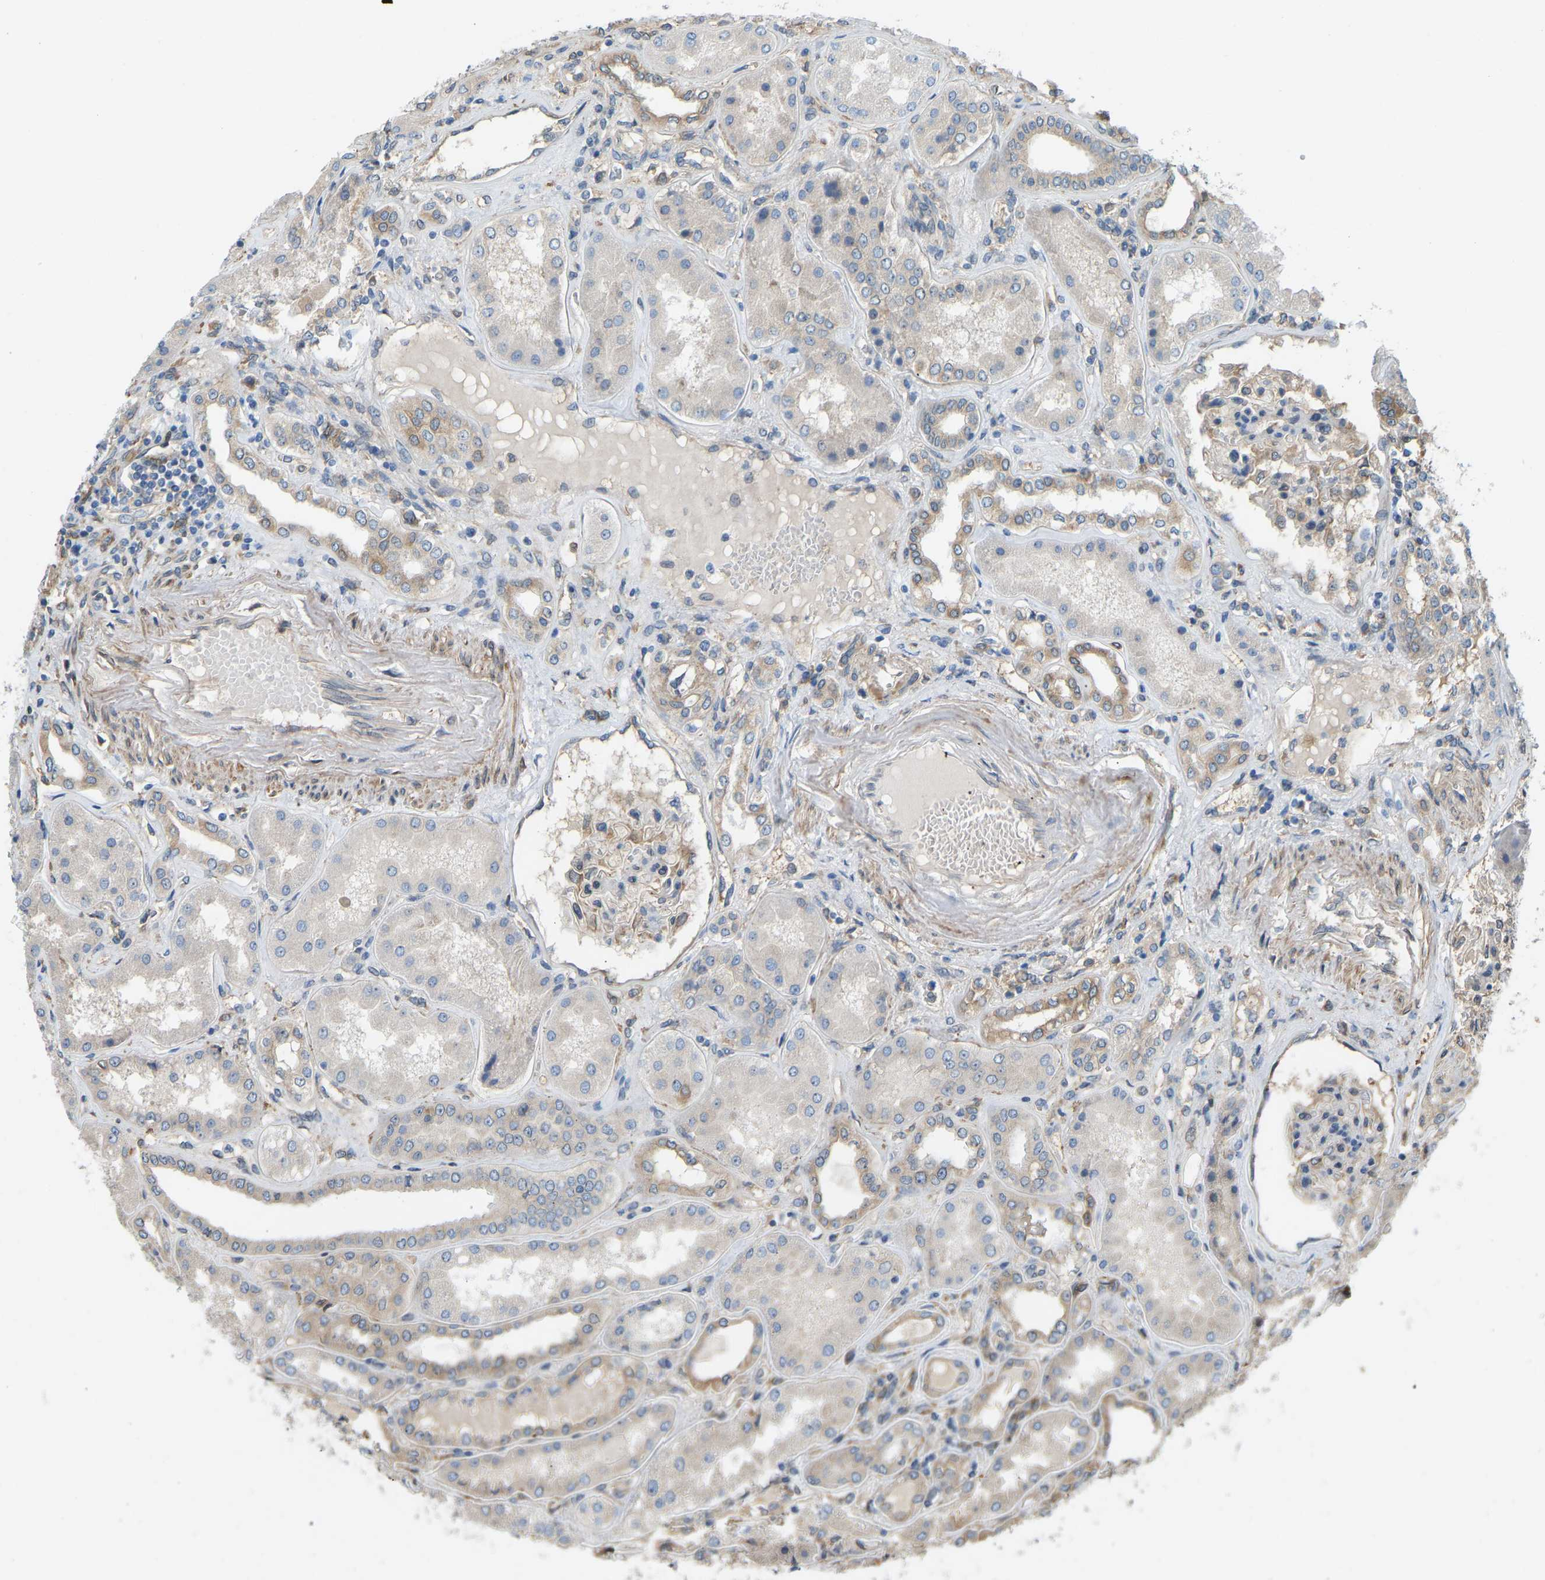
{"staining": {"intensity": "moderate", "quantity": "25%-75%", "location": "cytoplasmic/membranous"}, "tissue": "kidney", "cell_type": "Cells in glomeruli", "image_type": "normal", "snomed": [{"axis": "morphology", "description": "Normal tissue, NOS"}, {"axis": "topography", "description": "Kidney"}], "caption": "Immunohistochemistry (IHC) micrograph of normal kidney: human kidney stained using immunohistochemistry demonstrates medium levels of moderate protein expression localized specifically in the cytoplasmic/membranous of cells in glomeruli, appearing as a cytoplasmic/membranous brown color.", "gene": "OS9", "patient": {"sex": "female", "age": 56}}